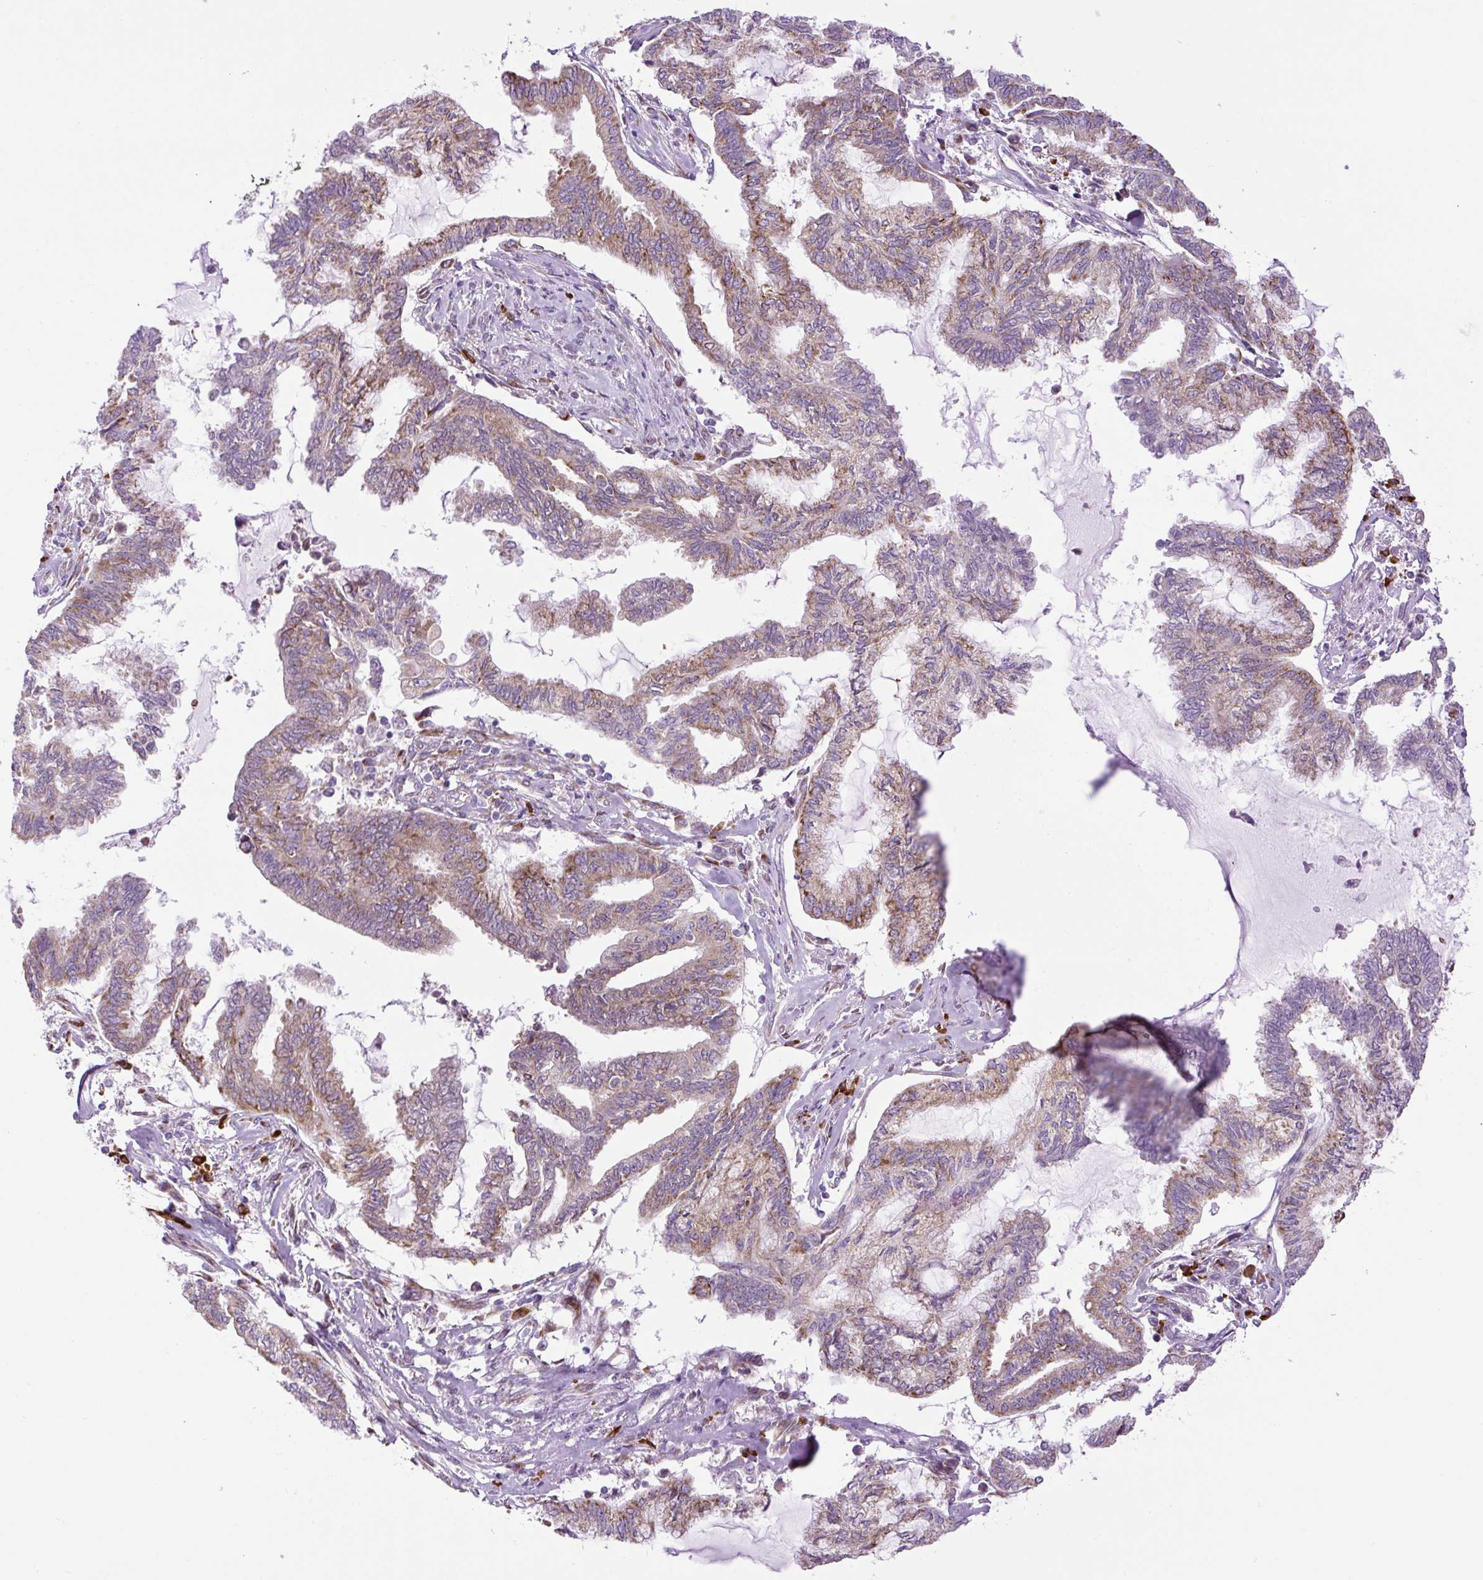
{"staining": {"intensity": "moderate", "quantity": ">75%", "location": "cytoplasmic/membranous"}, "tissue": "endometrial cancer", "cell_type": "Tumor cells", "image_type": "cancer", "snomed": [{"axis": "morphology", "description": "Adenocarcinoma, NOS"}, {"axis": "topography", "description": "Endometrium"}], "caption": "Protein expression analysis of human endometrial cancer (adenocarcinoma) reveals moderate cytoplasmic/membranous staining in about >75% of tumor cells. Nuclei are stained in blue.", "gene": "DDOST", "patient": {"sex": "female", "age": 86}}